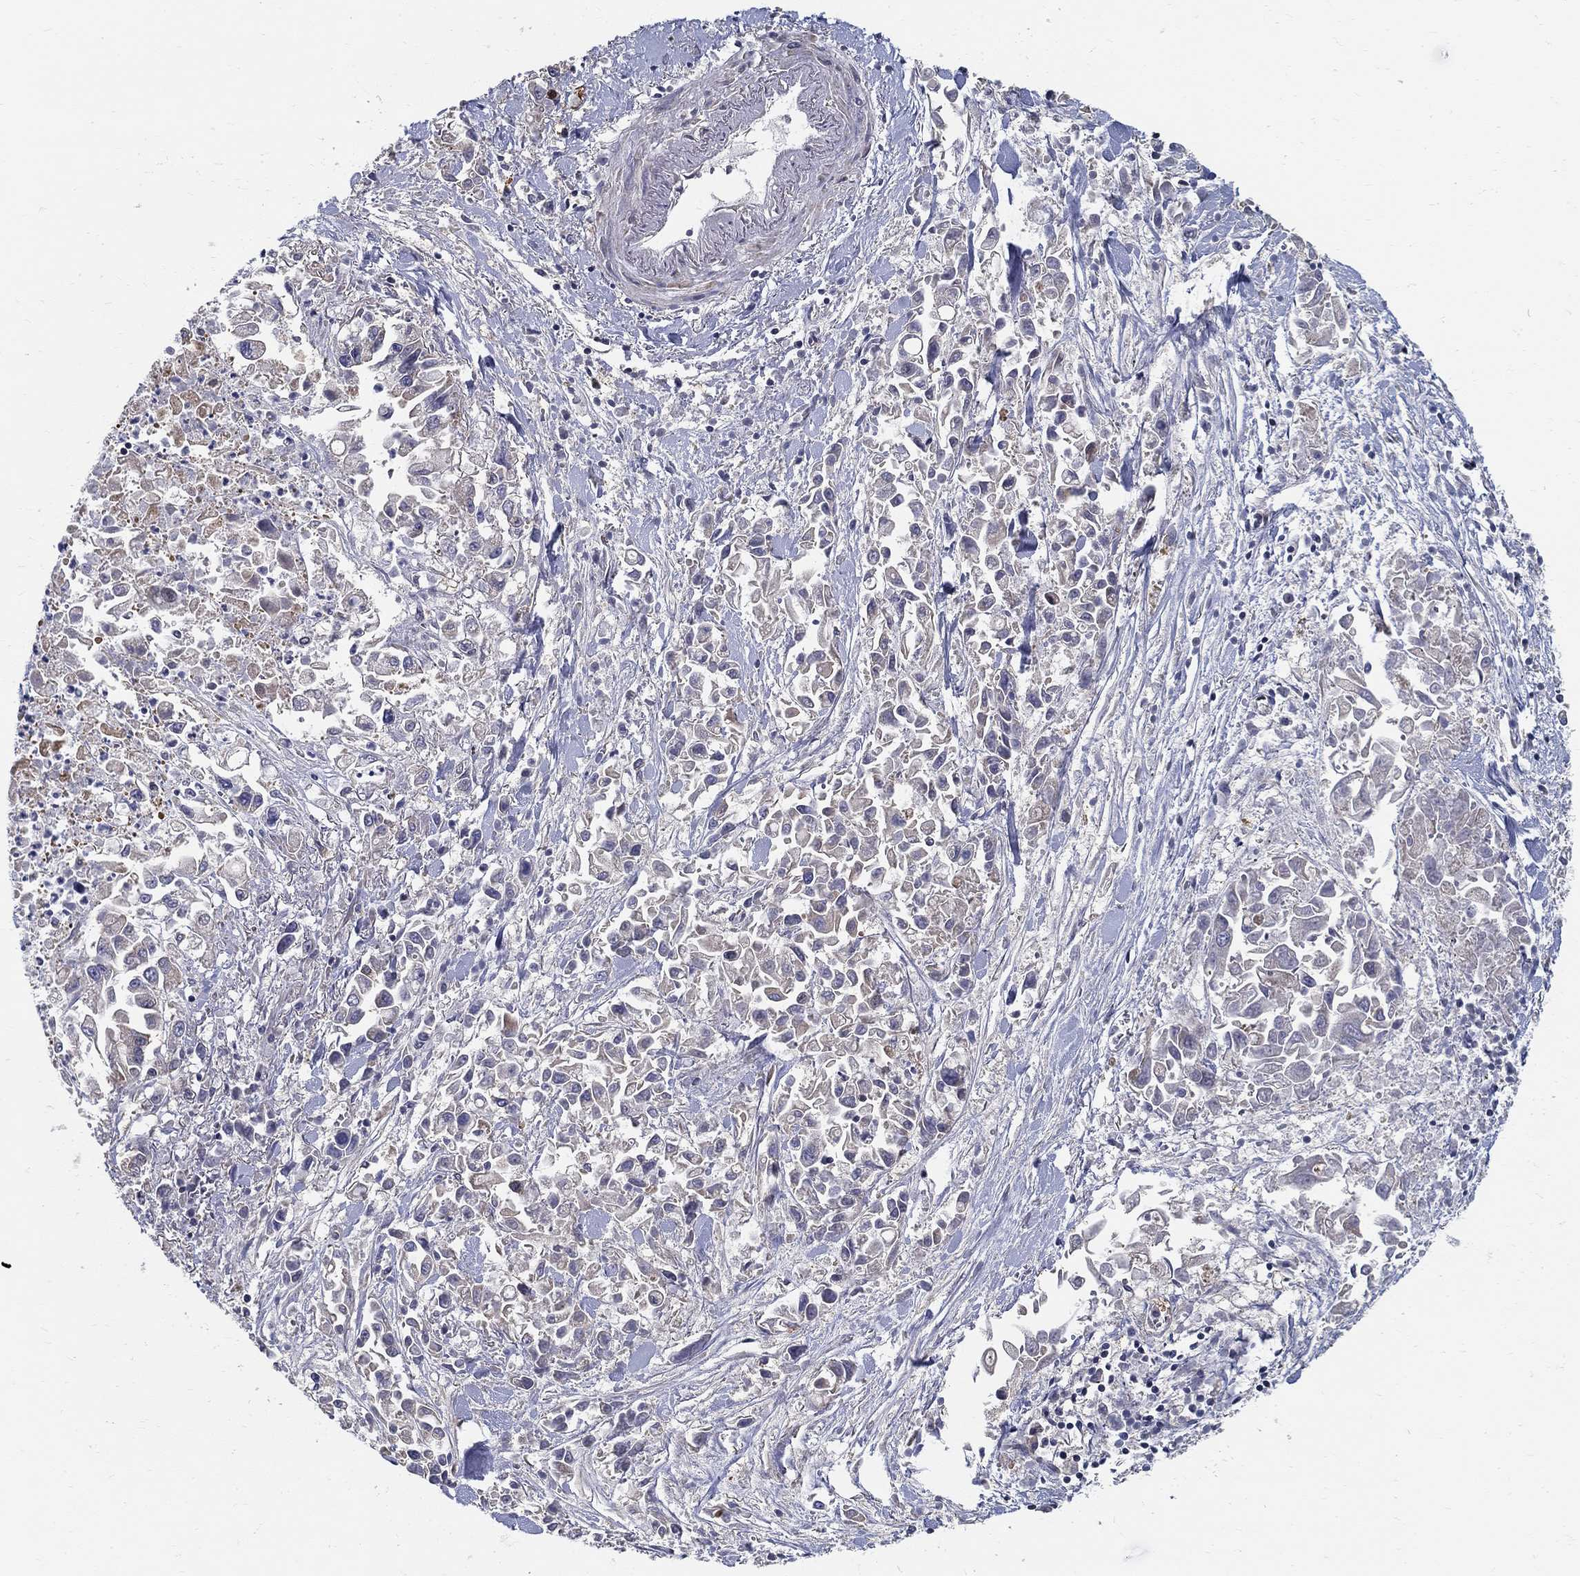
{"staining": {"intensity": "negative", "quantity": "none", "location": "none"}, "tissue": "pancreatic cancer", "cell_type": "Tumor cells", "image_type": "cancer", "snomed": [{"axis": "morphology", "description": "Adenocarcinoma, NOS"}, {"axis": "topography", "description": "Pancreas"}], "caption": "Immunohistochemical staining of human pancreatic cancer (adenocarcinoma) shows no significant positivity in tumor cells.", "gene": "C16orf46", "patient": {"sex": "female", "age": 83}}